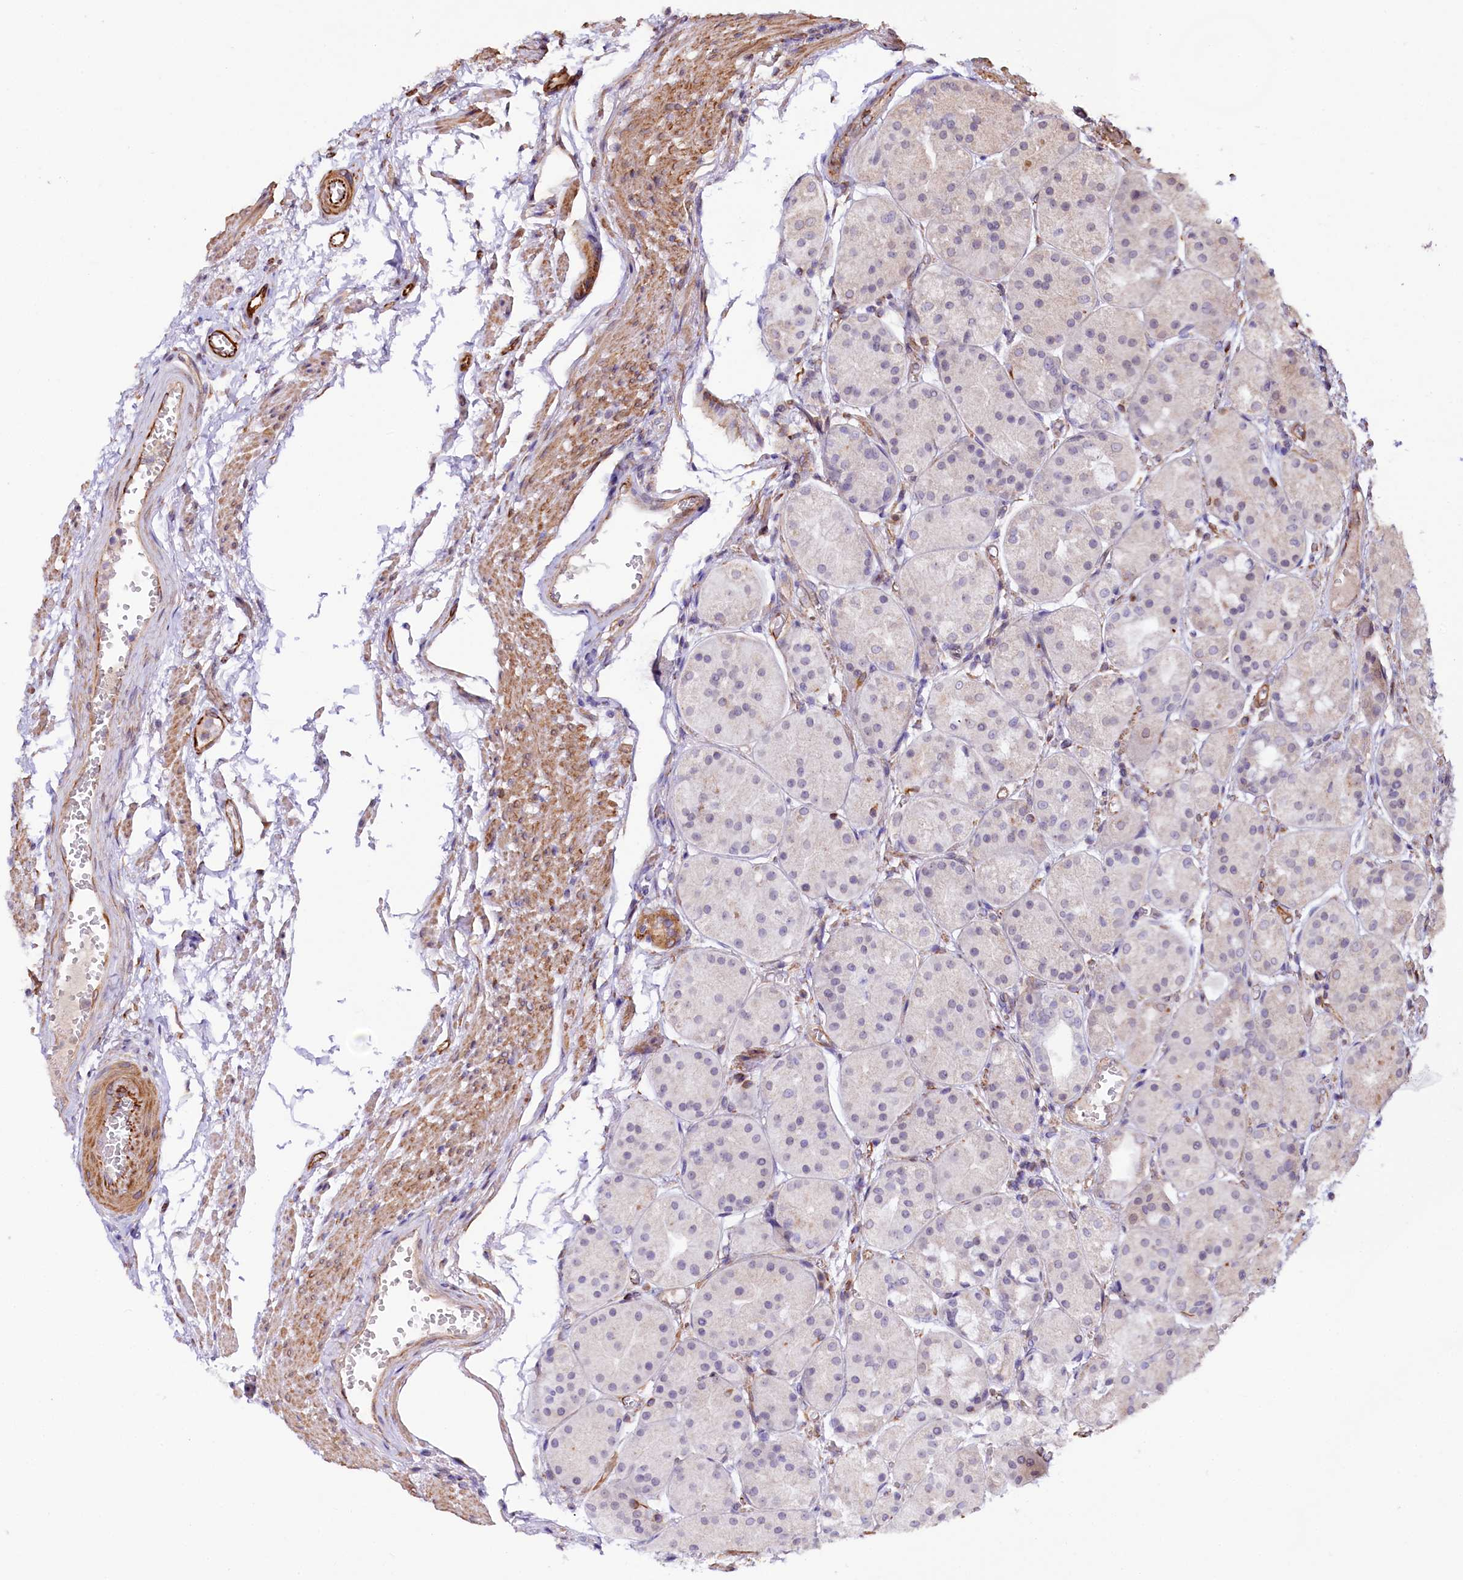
{"staining": {"intensity": "moderate", "quantity": "<25%", "location": "cytoplasmic/membranous"}, "tissue": "stomach", "cell_type": "Glandular cells", "image_type": "normal", "snomed": [{"axis": "morphology", "description": "Normal tissue, NOS"}, {"axis": "topography", "description": "Stomach, upper"}], "caption": "The histopathology image shows immunohistochemical staining of normal stomach. There is moderate cytoplasmic/membranous staining is present in approximately <25% of glandular cells.", "gene": "TTC12", "patient": {"sex": "male", "age": 72}}